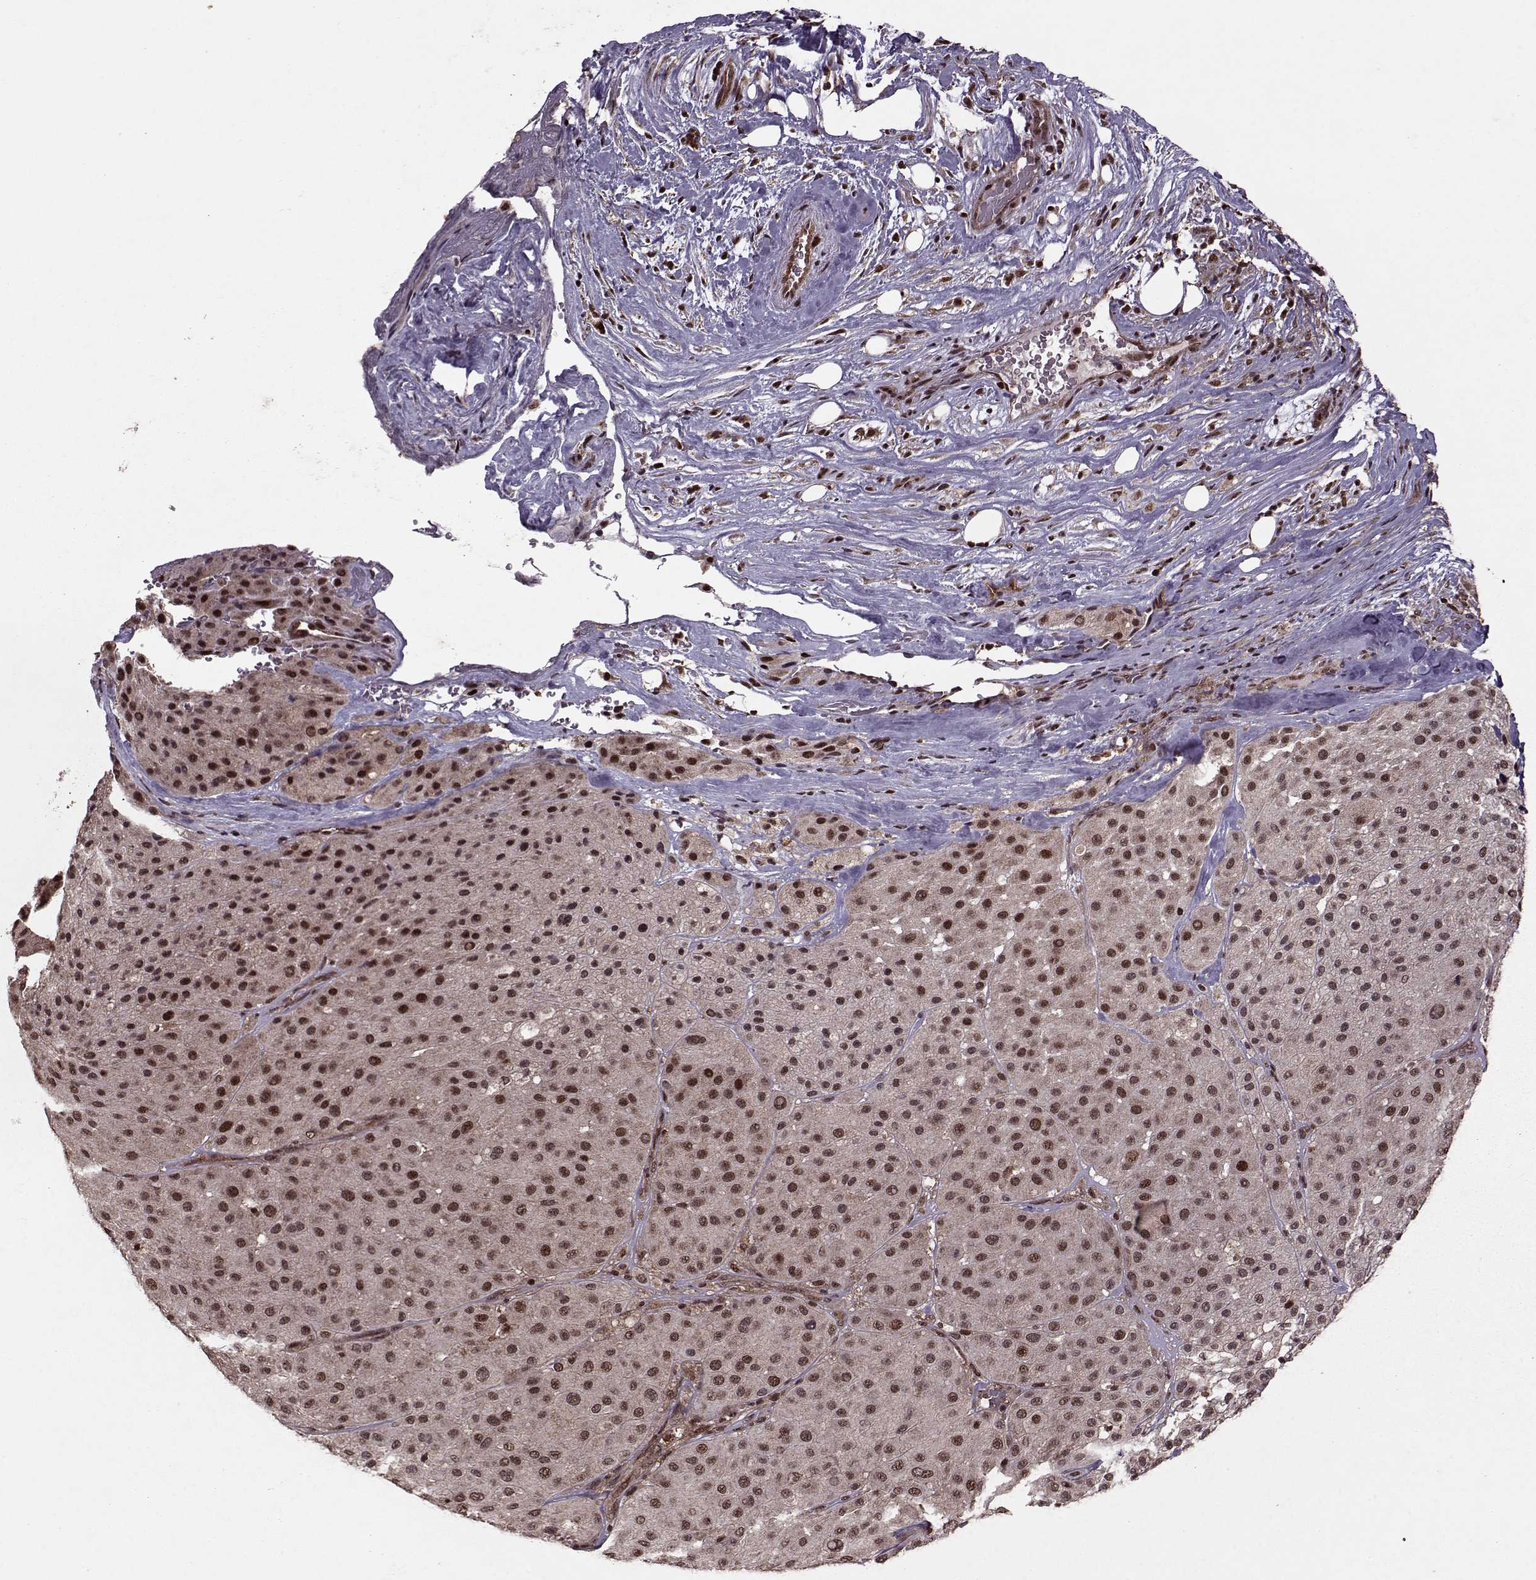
{"staining": {"intensity": "moderate", "quantity": ">75%", "location": "nuclear"}, "tissue": "melanoma", "cell_type": "Tumor cells", "image_type": "cancer", "snomed": [{"axis": "morphology", "description": "Malignant melanoma, Metastatic site"}, {"axis": "topography", "description": "Smooth muscle"}], "caption": "Immunohistochemistry (IHC) image of neoplastic tissue: melanoma stained using IHC shows medium levels of moderate protein expression localized specifically in the nuclear of tumor cells, appearing as a nuclear brown color.", "gene": "PSMA7", "patient": {"sex": "male", "age": 41}}